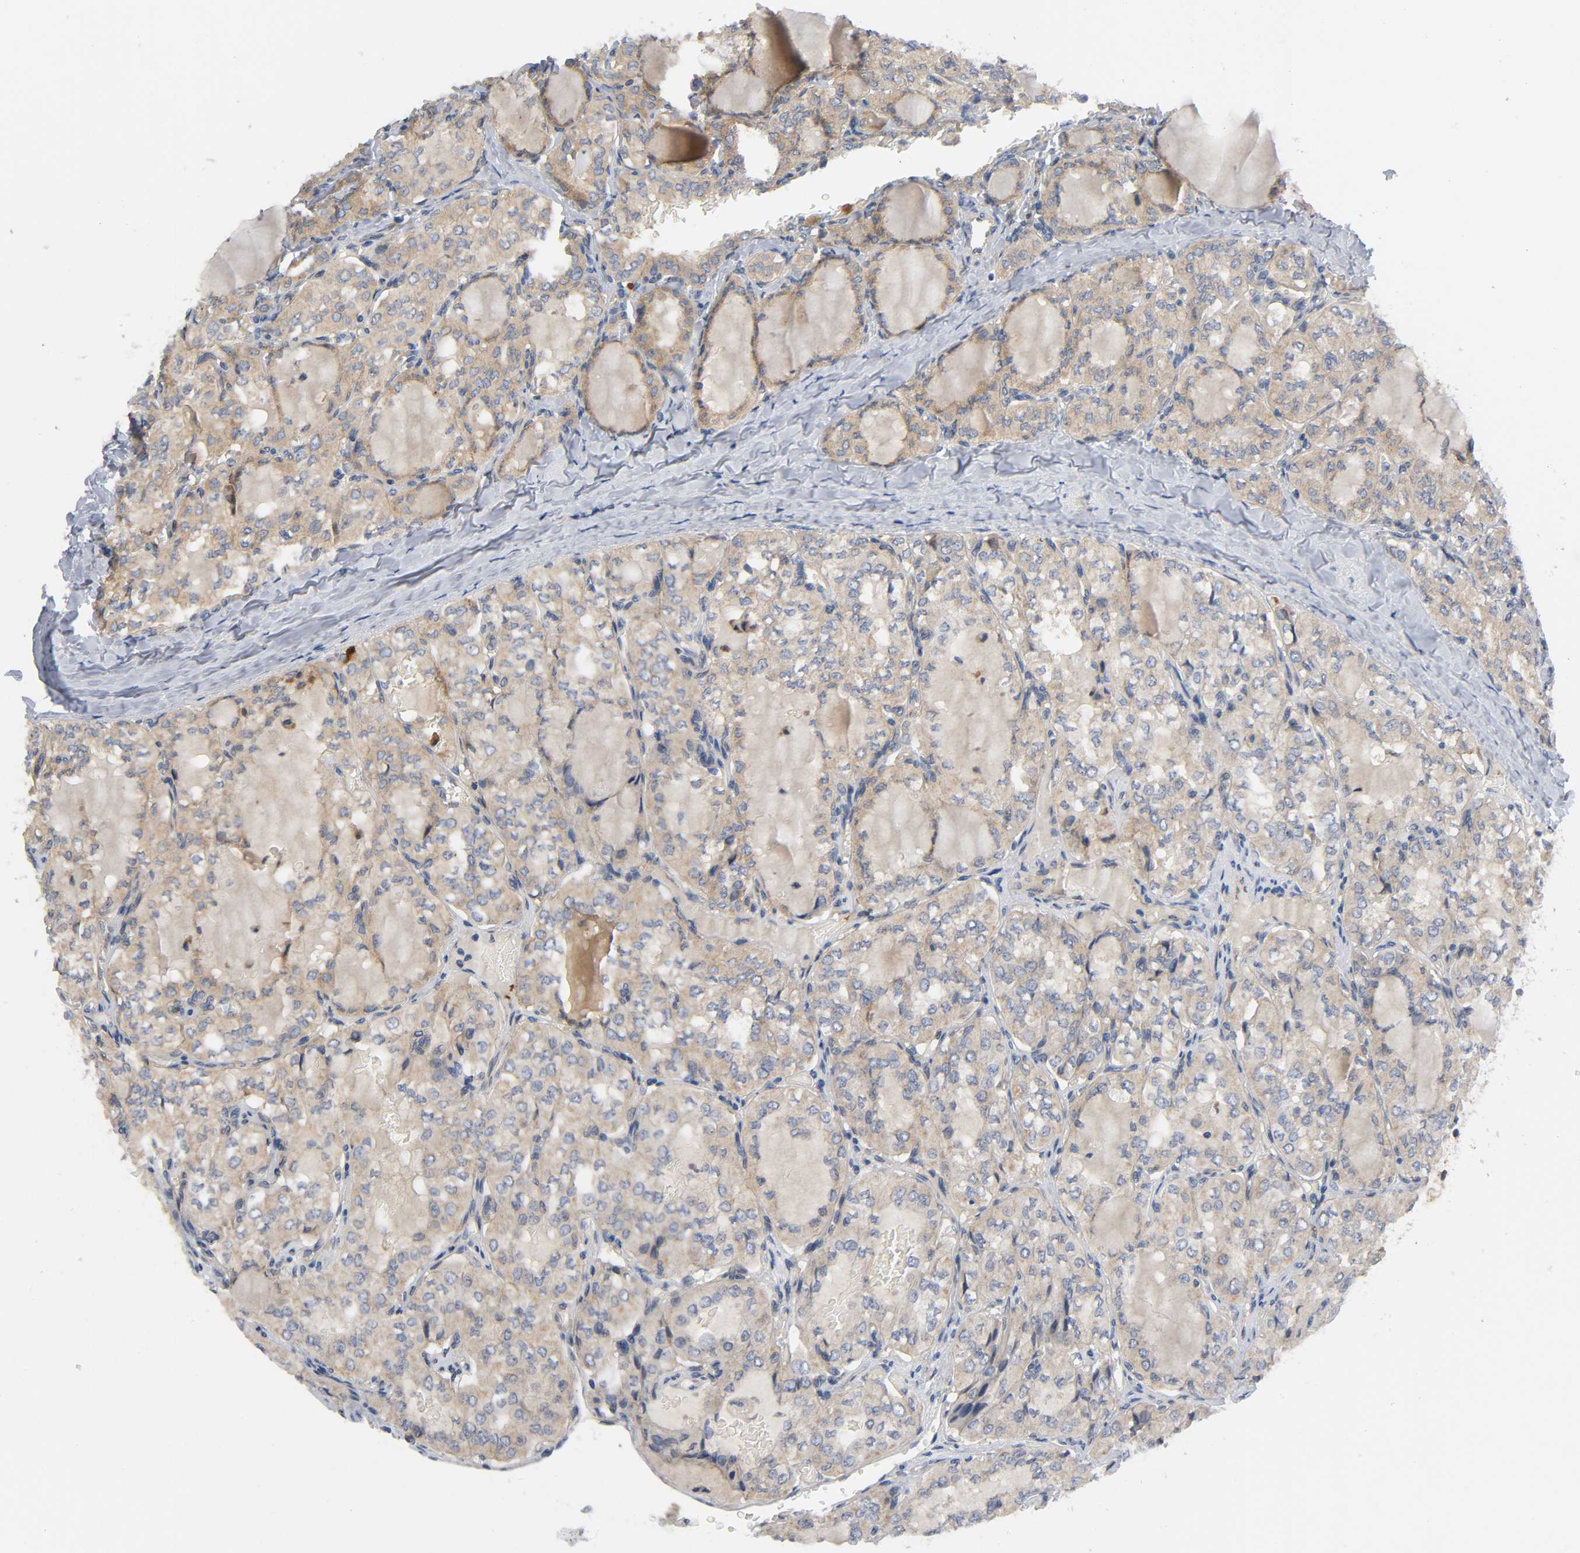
{"staining": {"intensity": "moderate", "quantity": ">75%", "location": "cytoplasmic/membranous"}, "tissue": "thyroid cancer", "cell_type": "Tumor cells", "image_type": "cancer", "snomed": [{"axis": "morphology", "description": "Papillary adenocarcinoma, NOS"}, {"axis": "topography", "description": "Thyroid gland"}], "caption": "Immunohistochemistry micrograph of neoplastic tissue: thyroid papillary adenocarcinoma stained using immunohistochemistry (IHC) exhibits medium levels of moderate protein expression localized specifically in the cytoplasmic/membranous of tumor cells, appearing as a cytoplasmic/membranous brown color.", "gene": "HDAC6", "patient": {"sex": "male", "age": 20}}